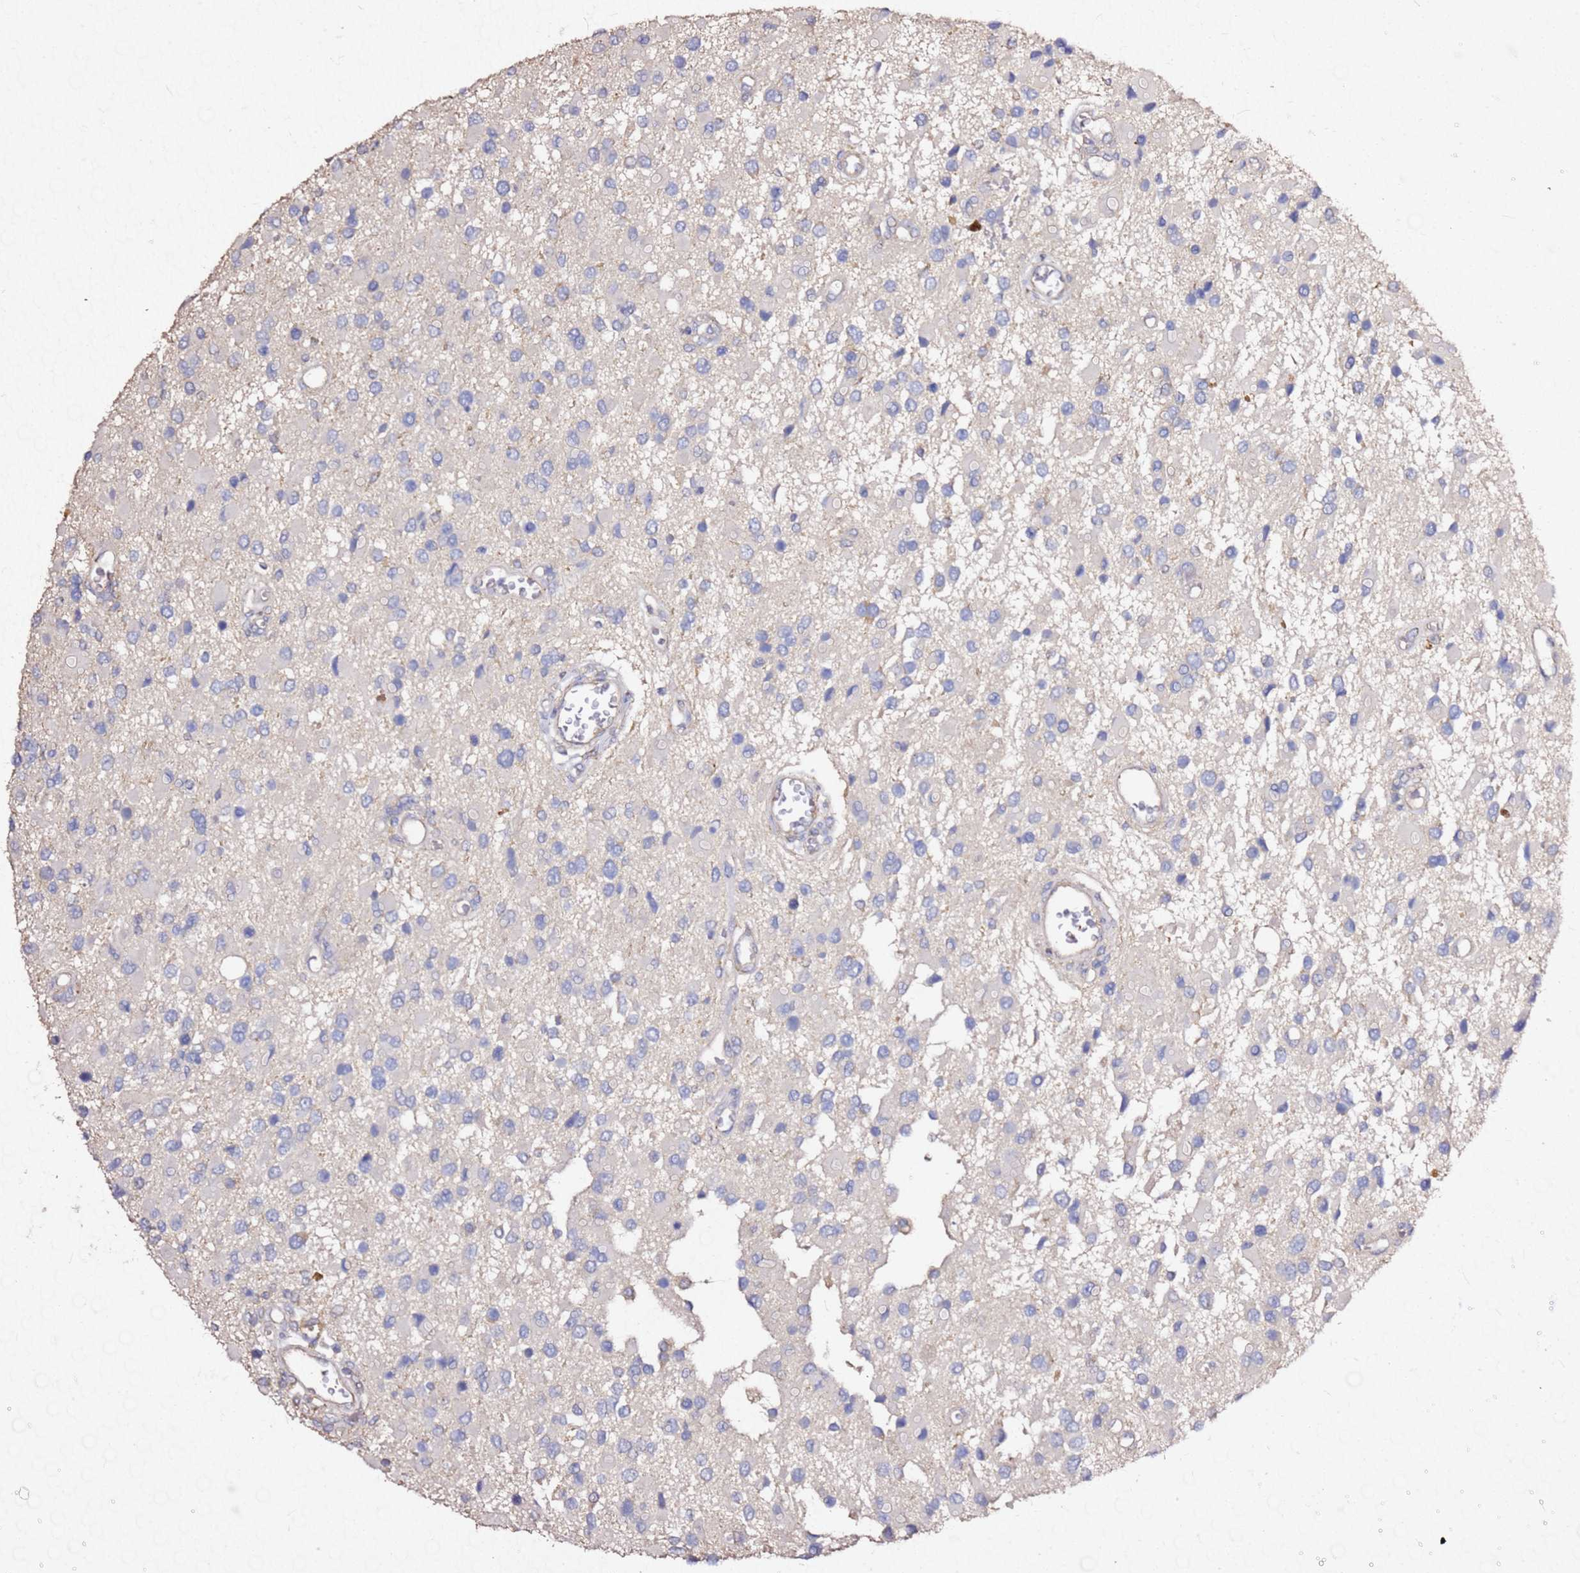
{"staining": {"intensity": "negative", "quantity": "none", "location": "none"}, "tissue": "glioma", "cell_type": "Tumor cells", "image_type": "cancer", "snomed": [{"axis": "morphology", "description": "Glioma, malignant, High grade"}, {"axis": "topography", "description": "Brain"}], "caption": "Immunohistochemistry (IHC) image of neoplastic tissue: human glioma stained with DAB (3,3'-diaminobenzidine) demonstrates no significant protein staining in tumor cells.", "gene": "EXD3", "patient": {"sex": "male", "age": 53}}